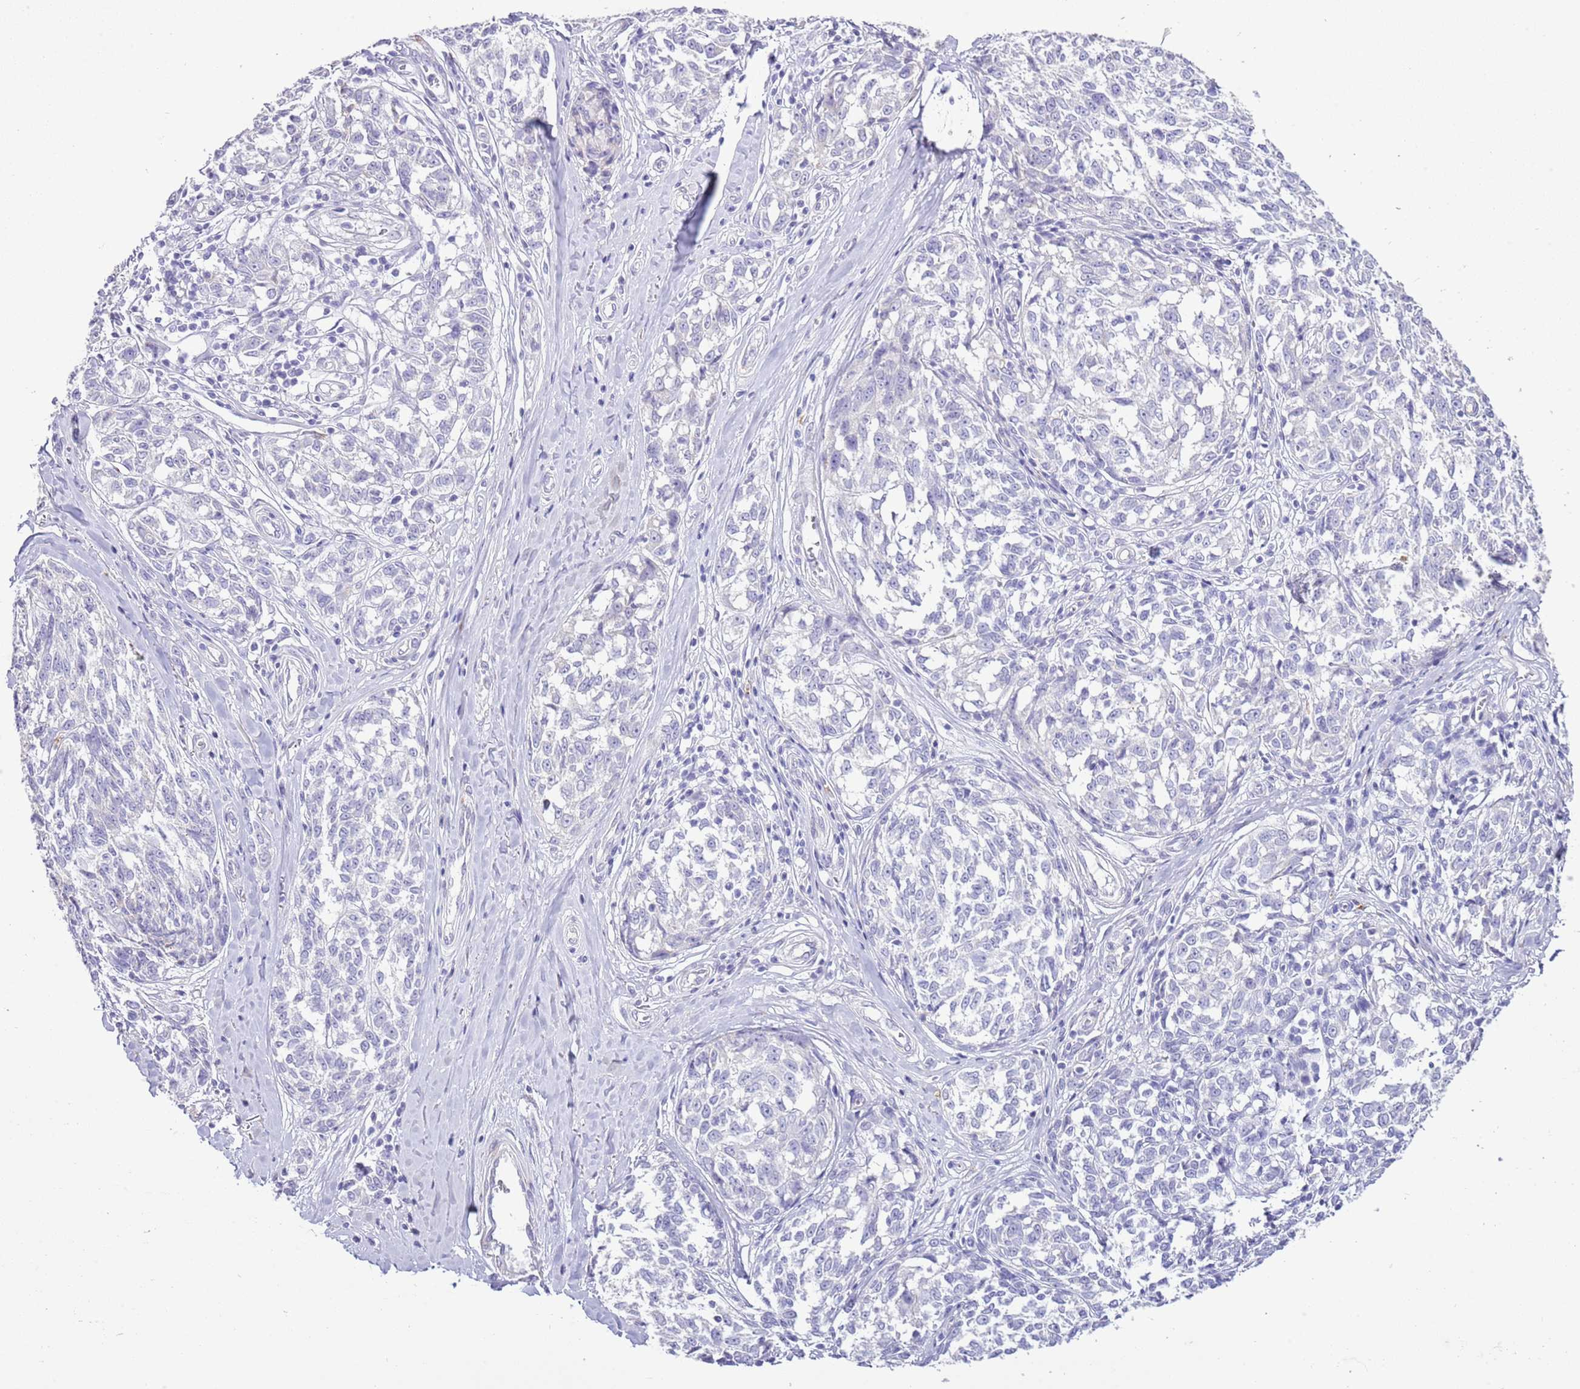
{"staining": {"intensity": "negative", "quantity": "none", "location": "none"}, "tissue": "melanoma", "cell_type": "Tumor cells", "image_type": "cancer", "snomed": [{"axis": "morphology", "description": "Normal tissue, NOS"}, {"axis": "morphology", "description": "Malignant melanoma, NOS"}, {"axis": "topography", "description": "Skin"}], "caption": "Immunohistochemistry micrograph of human melanoma stained for a protein (brown), which reveals no expression in tumor cells.", "gene": "OR2Z1", "patient": {"sex": "female", "age": 64}}